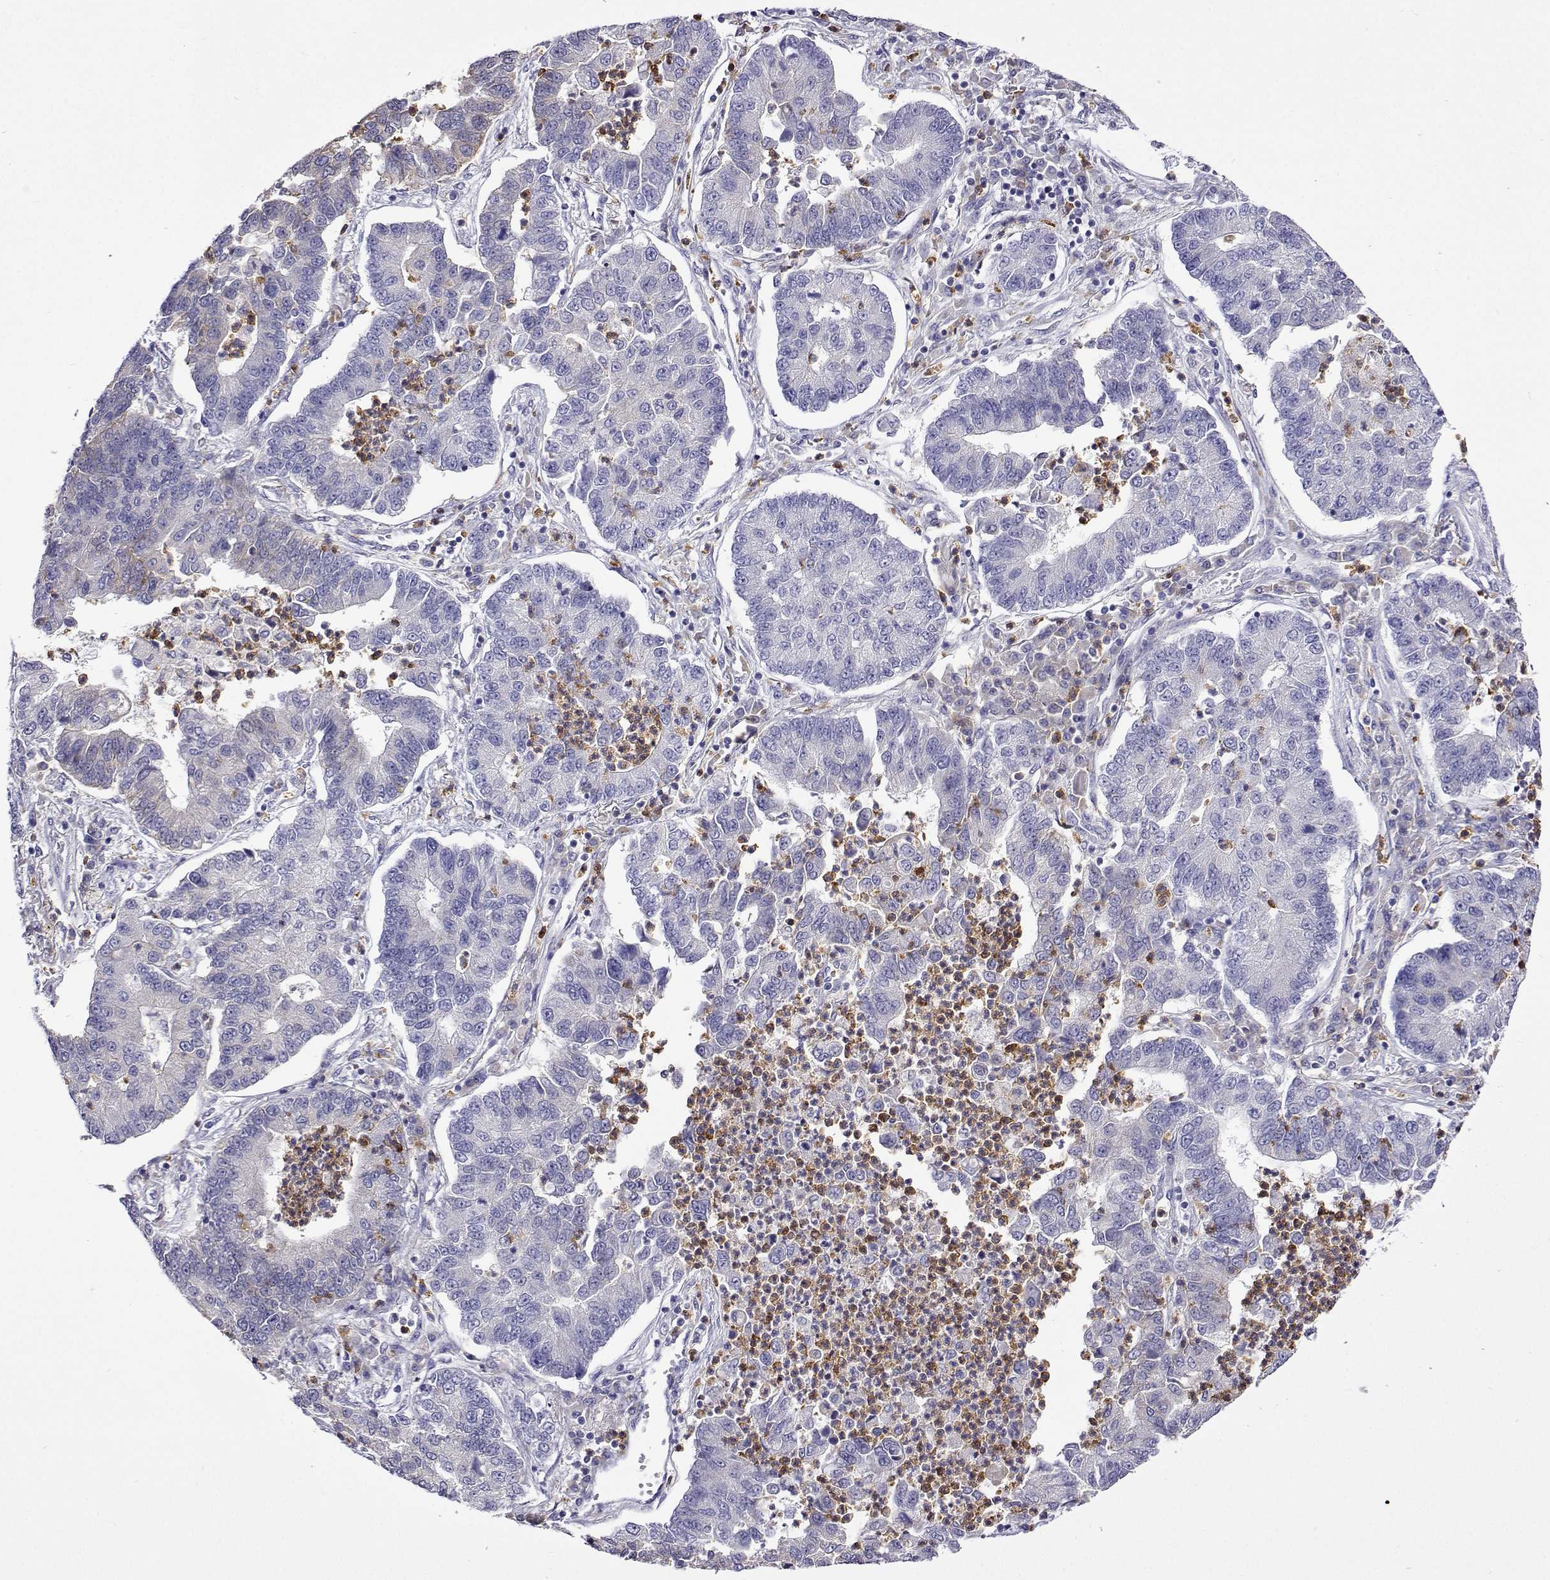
{"staining": {"intensity": "negative", "quantity": "none", "location": "none"}, "tissue": "lung cancer", "cell_type": "Tumor cells", "image_type": "cancer", "snomed": [{"axis": "morphology", "description": "Adenocarcinoma, NOS"}, {"axis": "topography", "description": "Lung"}], "caption": "This is a image of IHC staining of lung cancer, which shows no positivity in tumor cells.", "gene": "SULT2A1", "patient": {"sex": "female", "age": 57}}